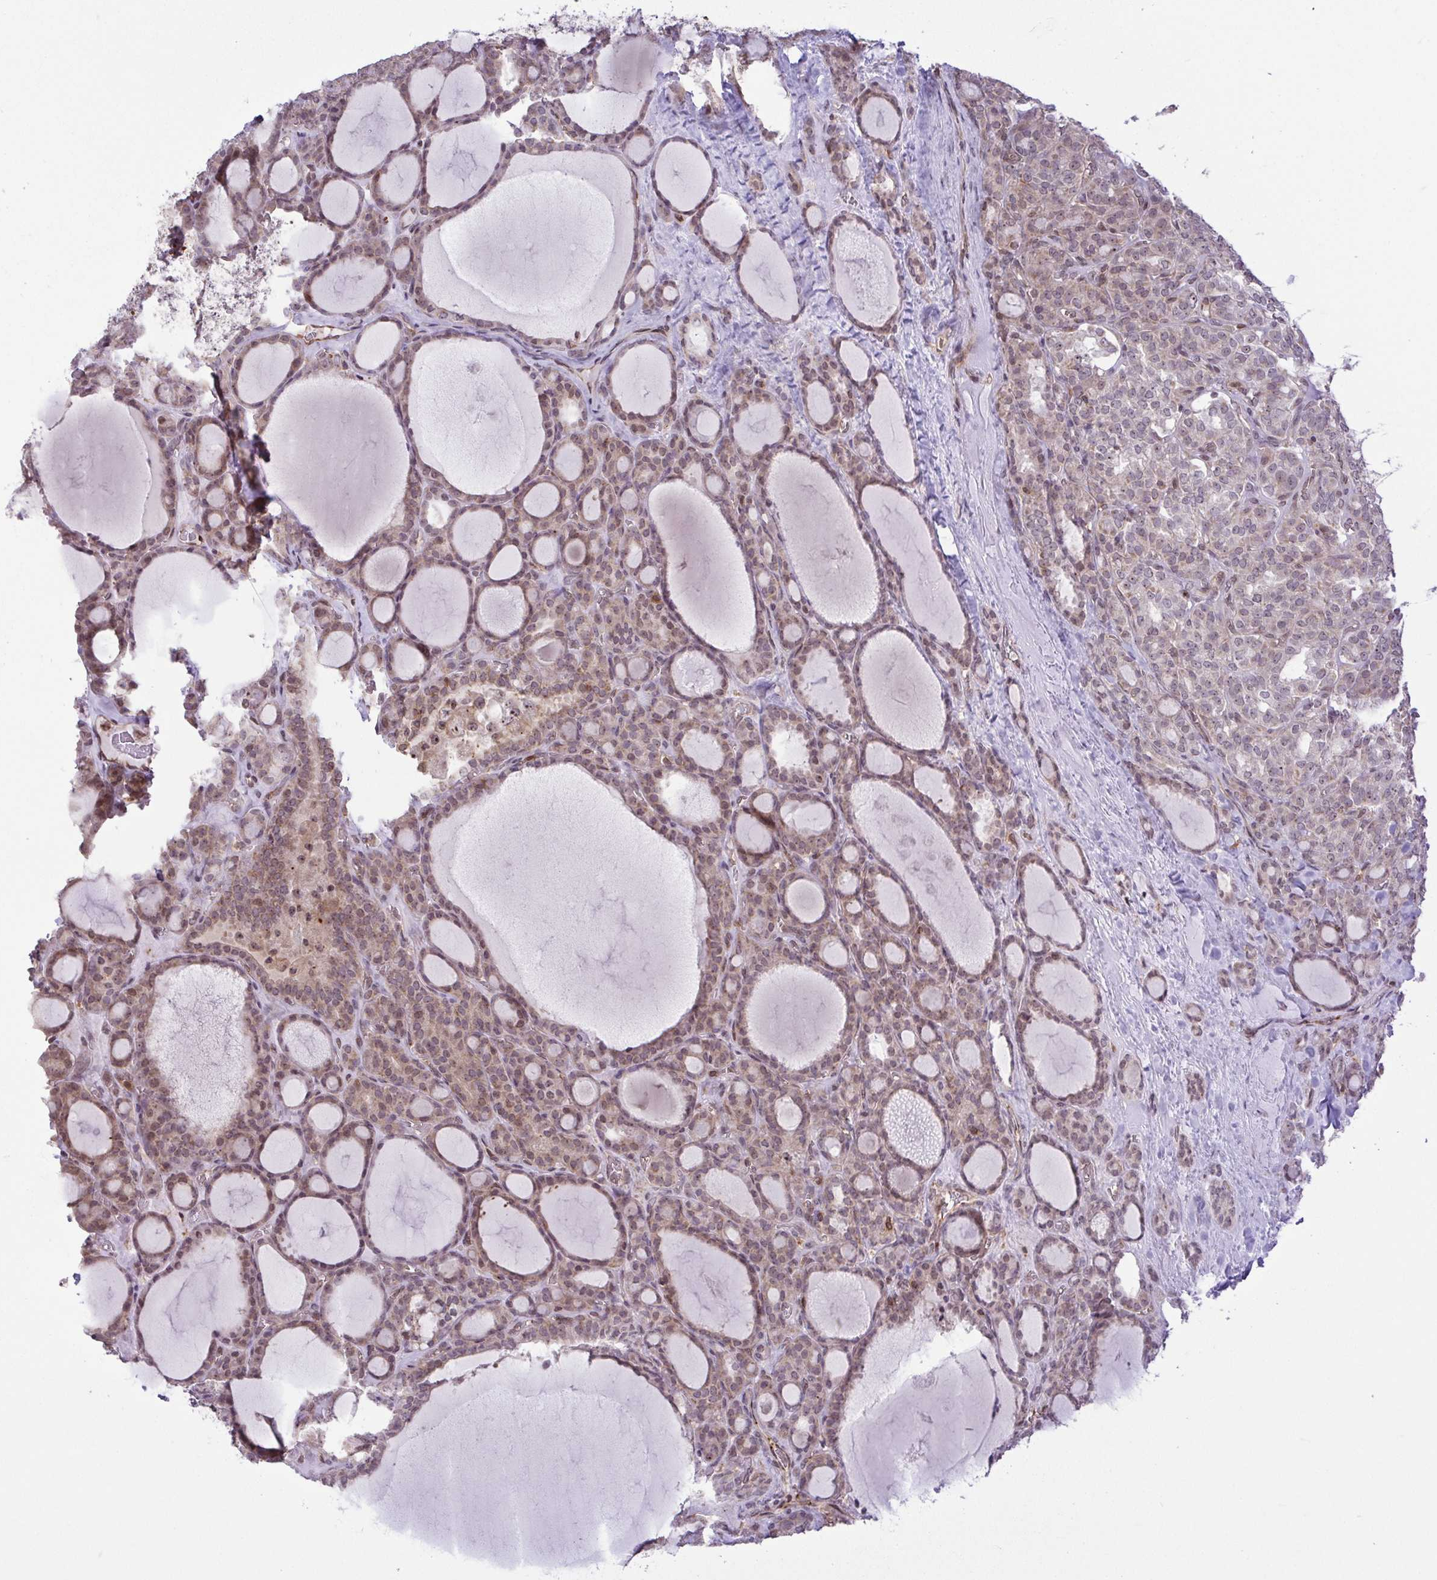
{"staining": {"intensity": "weak", "quantity": "25%-75%", "location": "nuclear"}, "tissue": "thyroid cancer", "cell_type": "Tumor cells", "image_type": "cancer", "snomed": [{"axis": "morphology", "description": "Normal tissue, NOS"}, {"axis": "morphology", "description": "Follicular adenoma carcinoma, NOS"}, {"axis": "topography", "description": "Thyroid gland"}], "caption": "Follicular adenoma carcinoma (thyroid) stained for a protein (brown) exhibits weak nuclear positive expression in approximately 25%-75% of tumor cells.", "gene": "RSL24D1", "patient": {"sex": "female", "age": 31}}